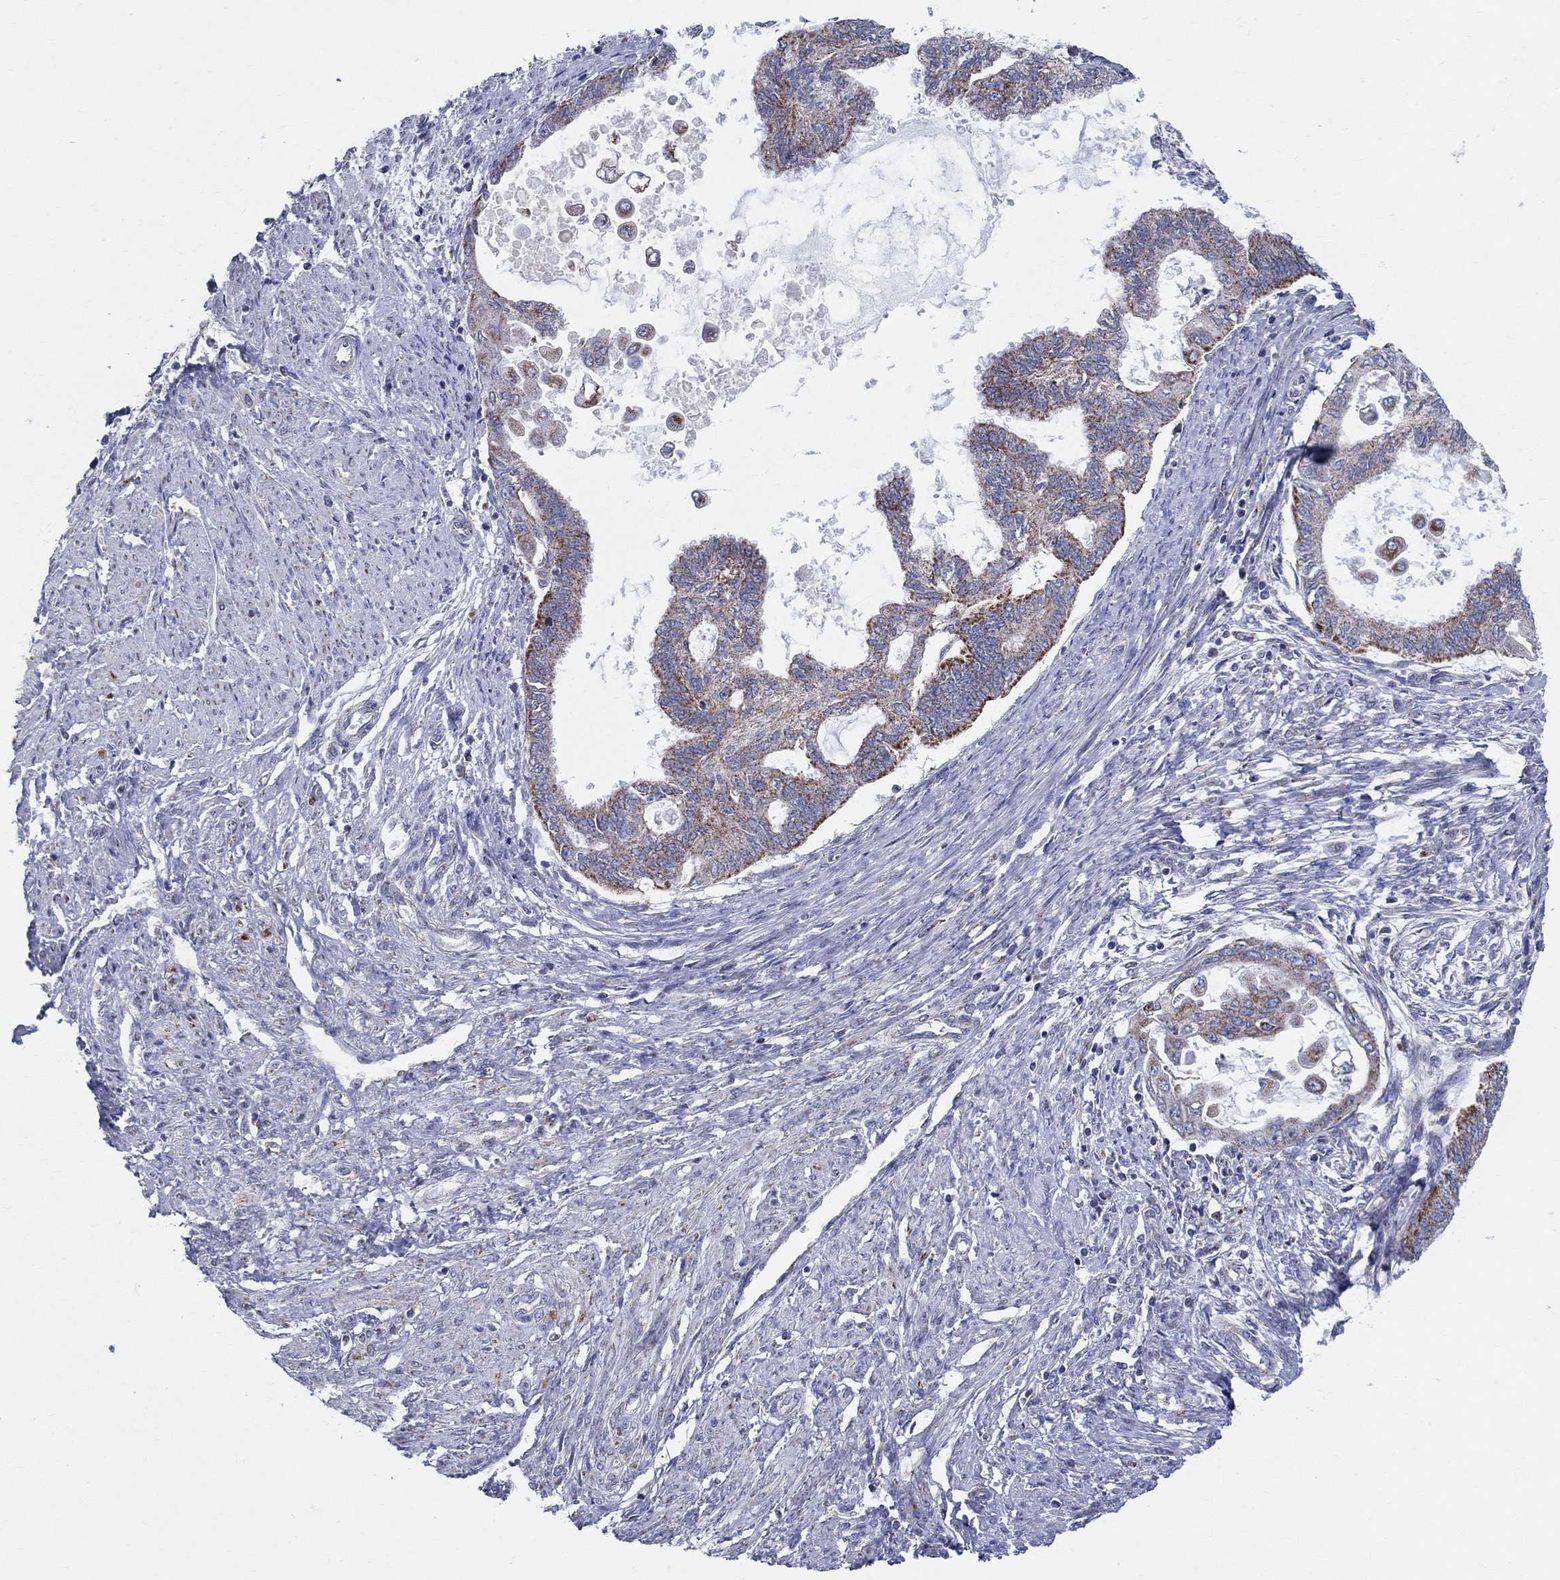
{"staining": {"intensity": "strong", "quantity": "<25%", "location": "cytoplasmic/membranous"}, "tissue": "endometrial cancer", "cell_type": "Tumor cells", "image_type": "cancer", "snomed": [{"axis": "morphology", "description": "Adenocarcinoma, NOS"}, {"axis": "topography", "description": "Endometrium"}], "caption": "Tumor cells exhibit medium levels of strong cytoplasmic/membranous staining in about <25% of cells in human endometrial cancer (adenocarcinoma). (DAB IHC, brown staining for protein, blue staining for nuclei).", "gene": "KISS1R", "patient": {"sex": "female", "age": 86}}